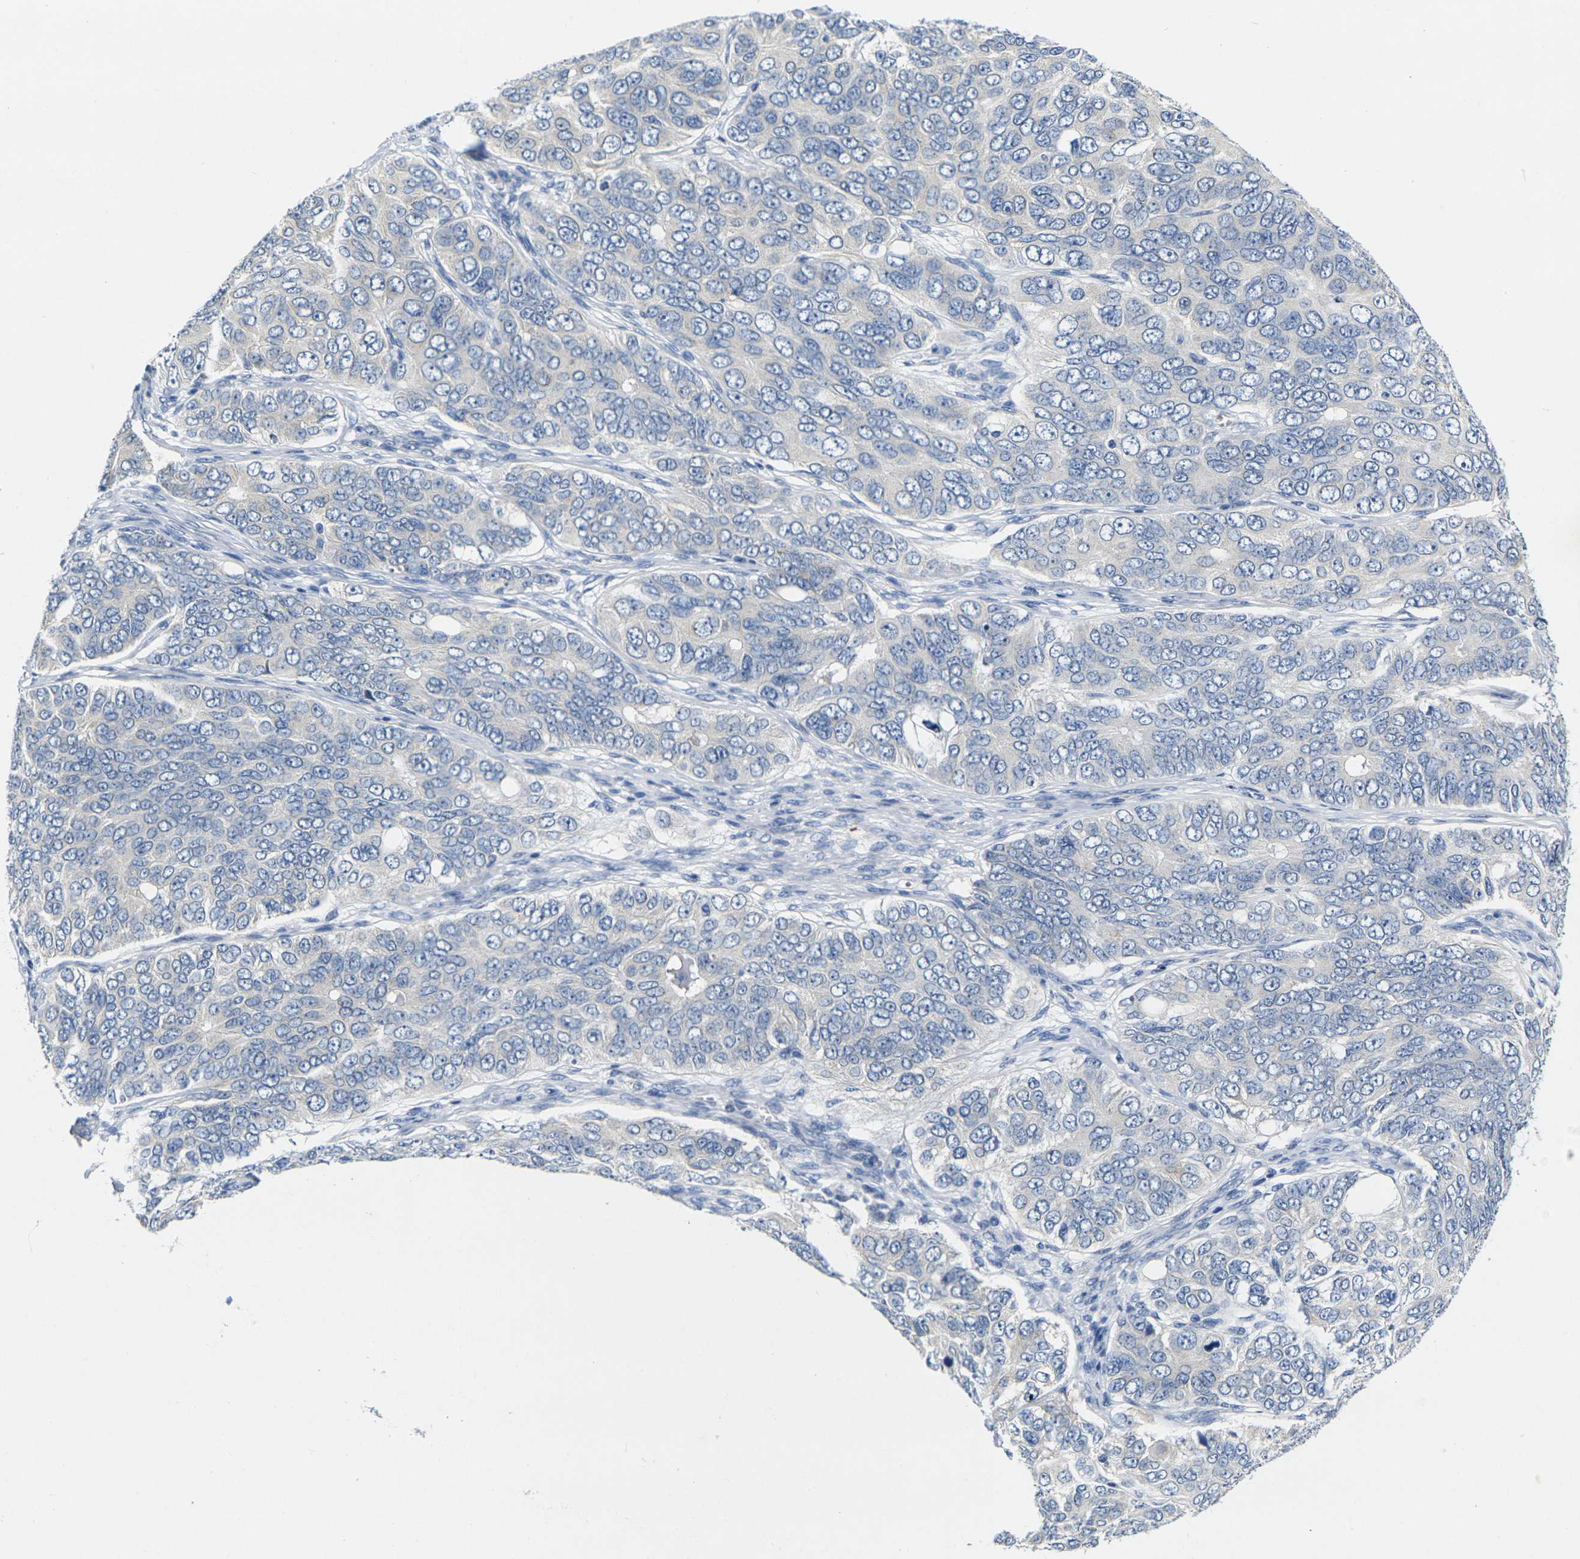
{"staining": {"intensity": "negative", "quantity": "none", "location": "none"}, "tissue": "ovarian cancer", "cell_type": "Tumor cells", "image_type": "cancer", "snomed": [{"axis": "morphology", "description": "Carcinoma, endometroid"}, {"axis": "topography", "description": "Ovary"}], "caption": "The immunohistochemistry (IHC) image has no significant staining in tumor cells of ovarian endometroid carcinoma tissue. (Immunohistochemistry (ihc), brightfield microscopy, high magnification).", "gene": "NOCT", "patient": {"sex": "female", "age": 51}}